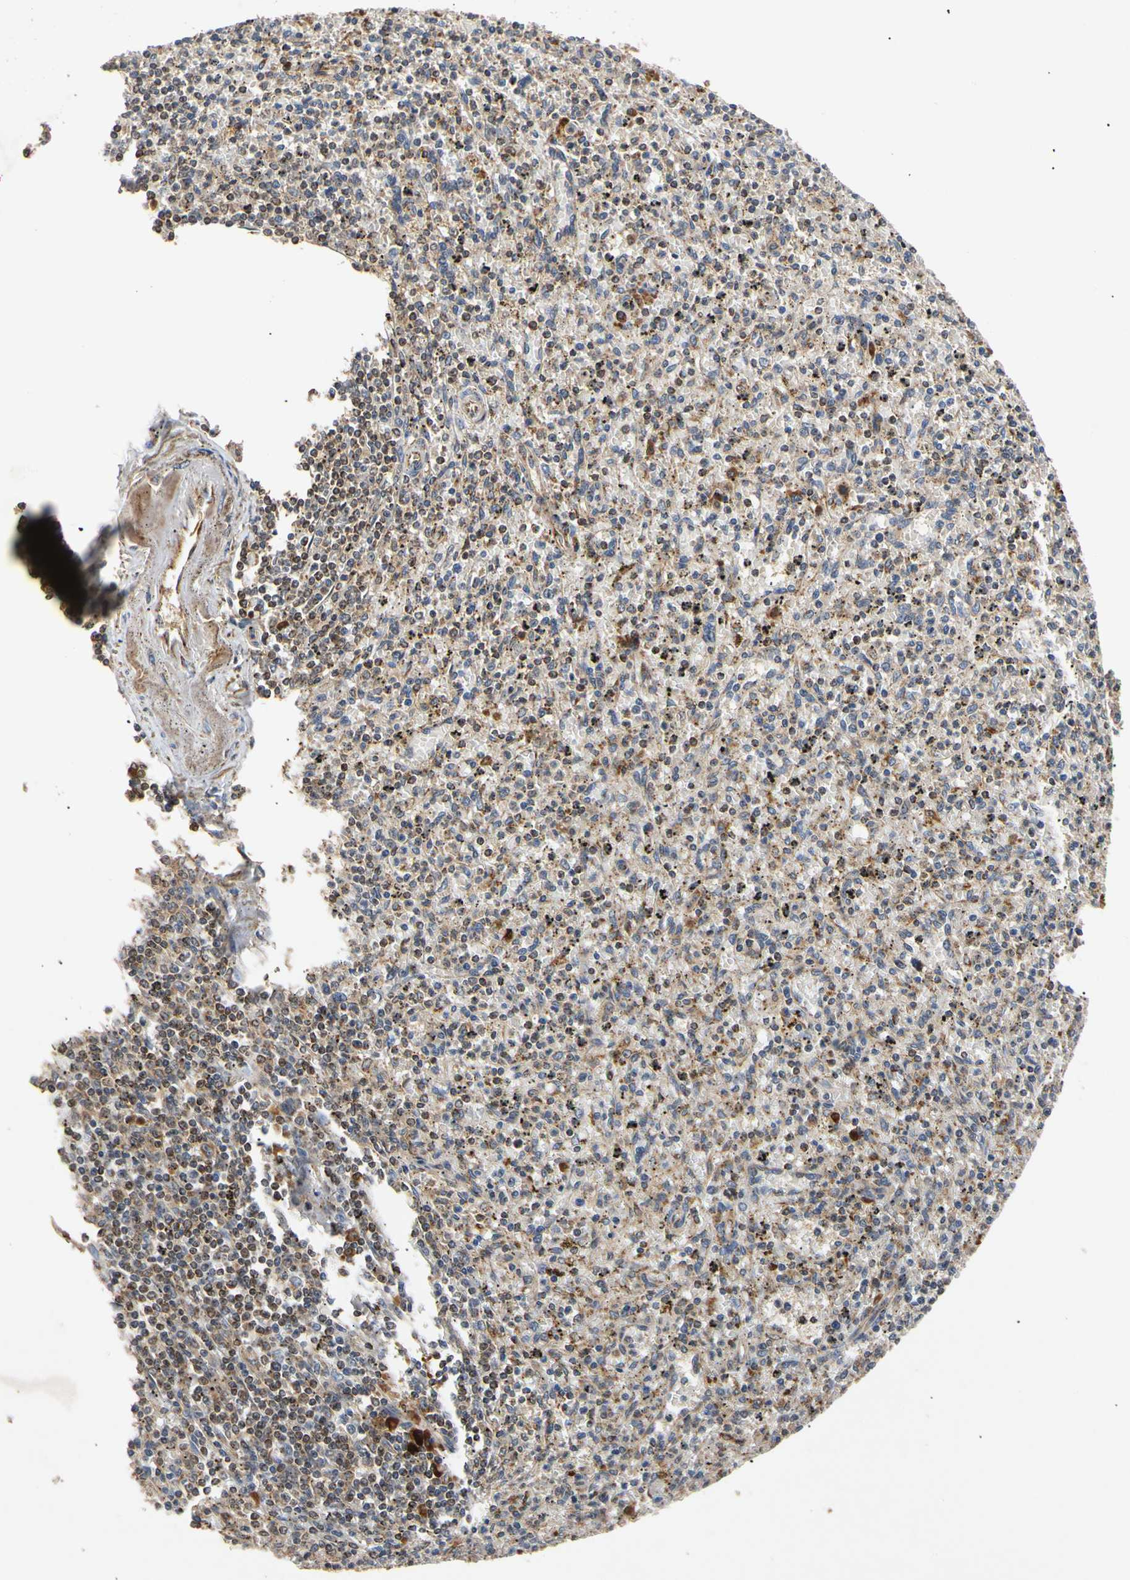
{"staining": {"intensity": "moderate", "quantity": ">75%", "location": "cytoplasmic/membranous"}, "tissue": "spleen", "cell_type": "Cells in red pulp", "image_type": "normal", "snomed": [{"axis": "morphology", "description": "Normal tissue, NOS"}, {"axis": "topography", "description": "Spleen"}], "caption": "Protein expression analysis of benign spleen exhibits moderate cytoplasmic/membranous positivity in about >75% of cells in red pulp.", "gene": "MRPS22", "patient": {"sex": "male", "age": 72}}